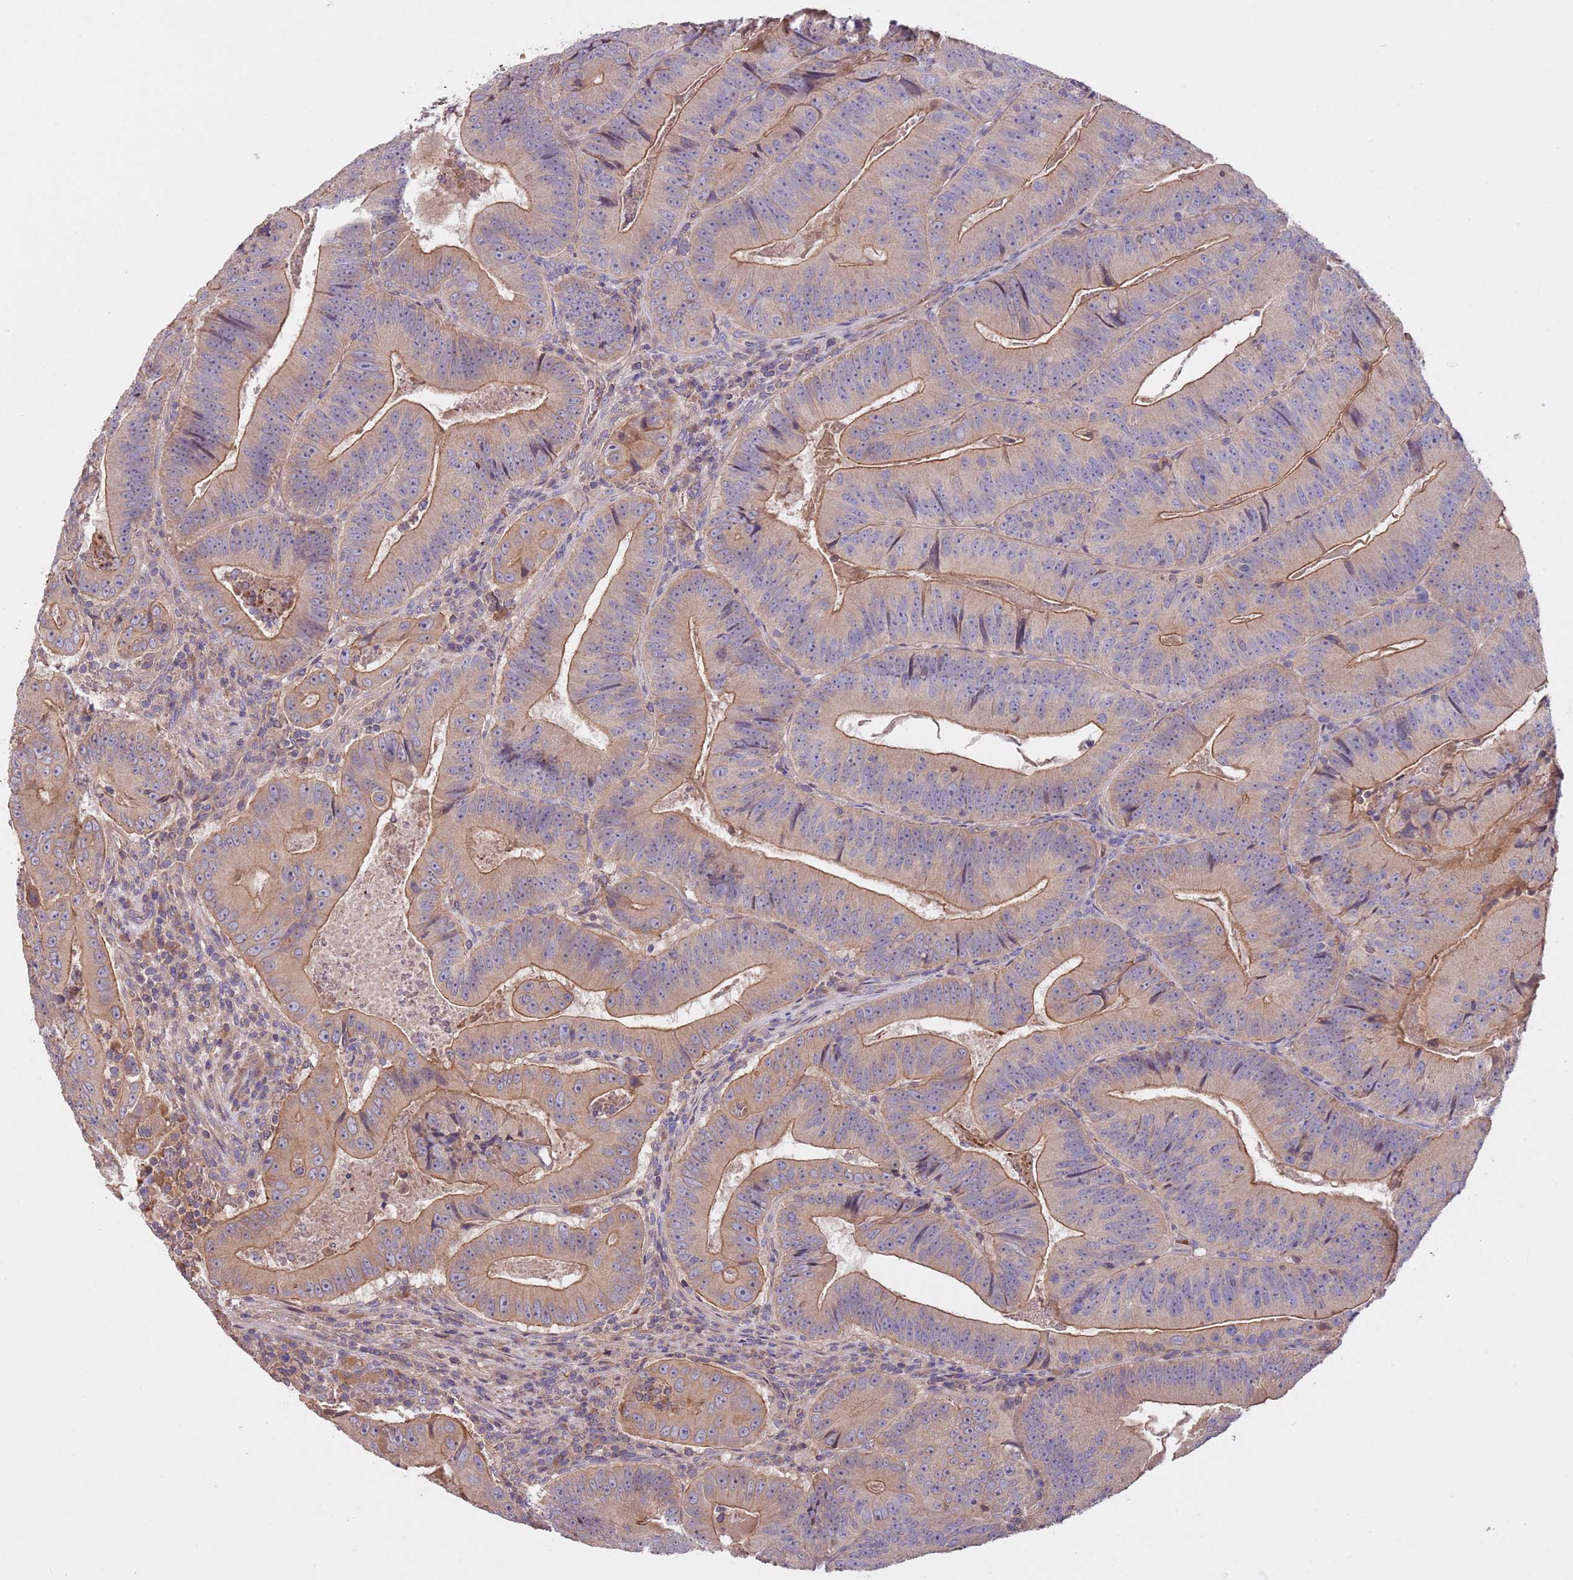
{"staining": {"intensity": "moderate", "quantity": "25%-75%", "location": "cytoplasmic/membranous"}, "tissue": "colorectal cancer", "cell_type": "Tumor cells", "image_type": "cancer", "snomed": [{"axis": "morphology", "description": "Adenocarcinoma, NOS"}, {"axis": "topography", "description": "Colon"}], "caption": "Immunohistochemical staining of human colorectal adenocarcinoma exhibits moderate cytoplasmic/membranous protein staining in approximately 25%-75% of tumor cells.", "gene": "FAM89B", "patient": {"sex": "female", "age": 86}}